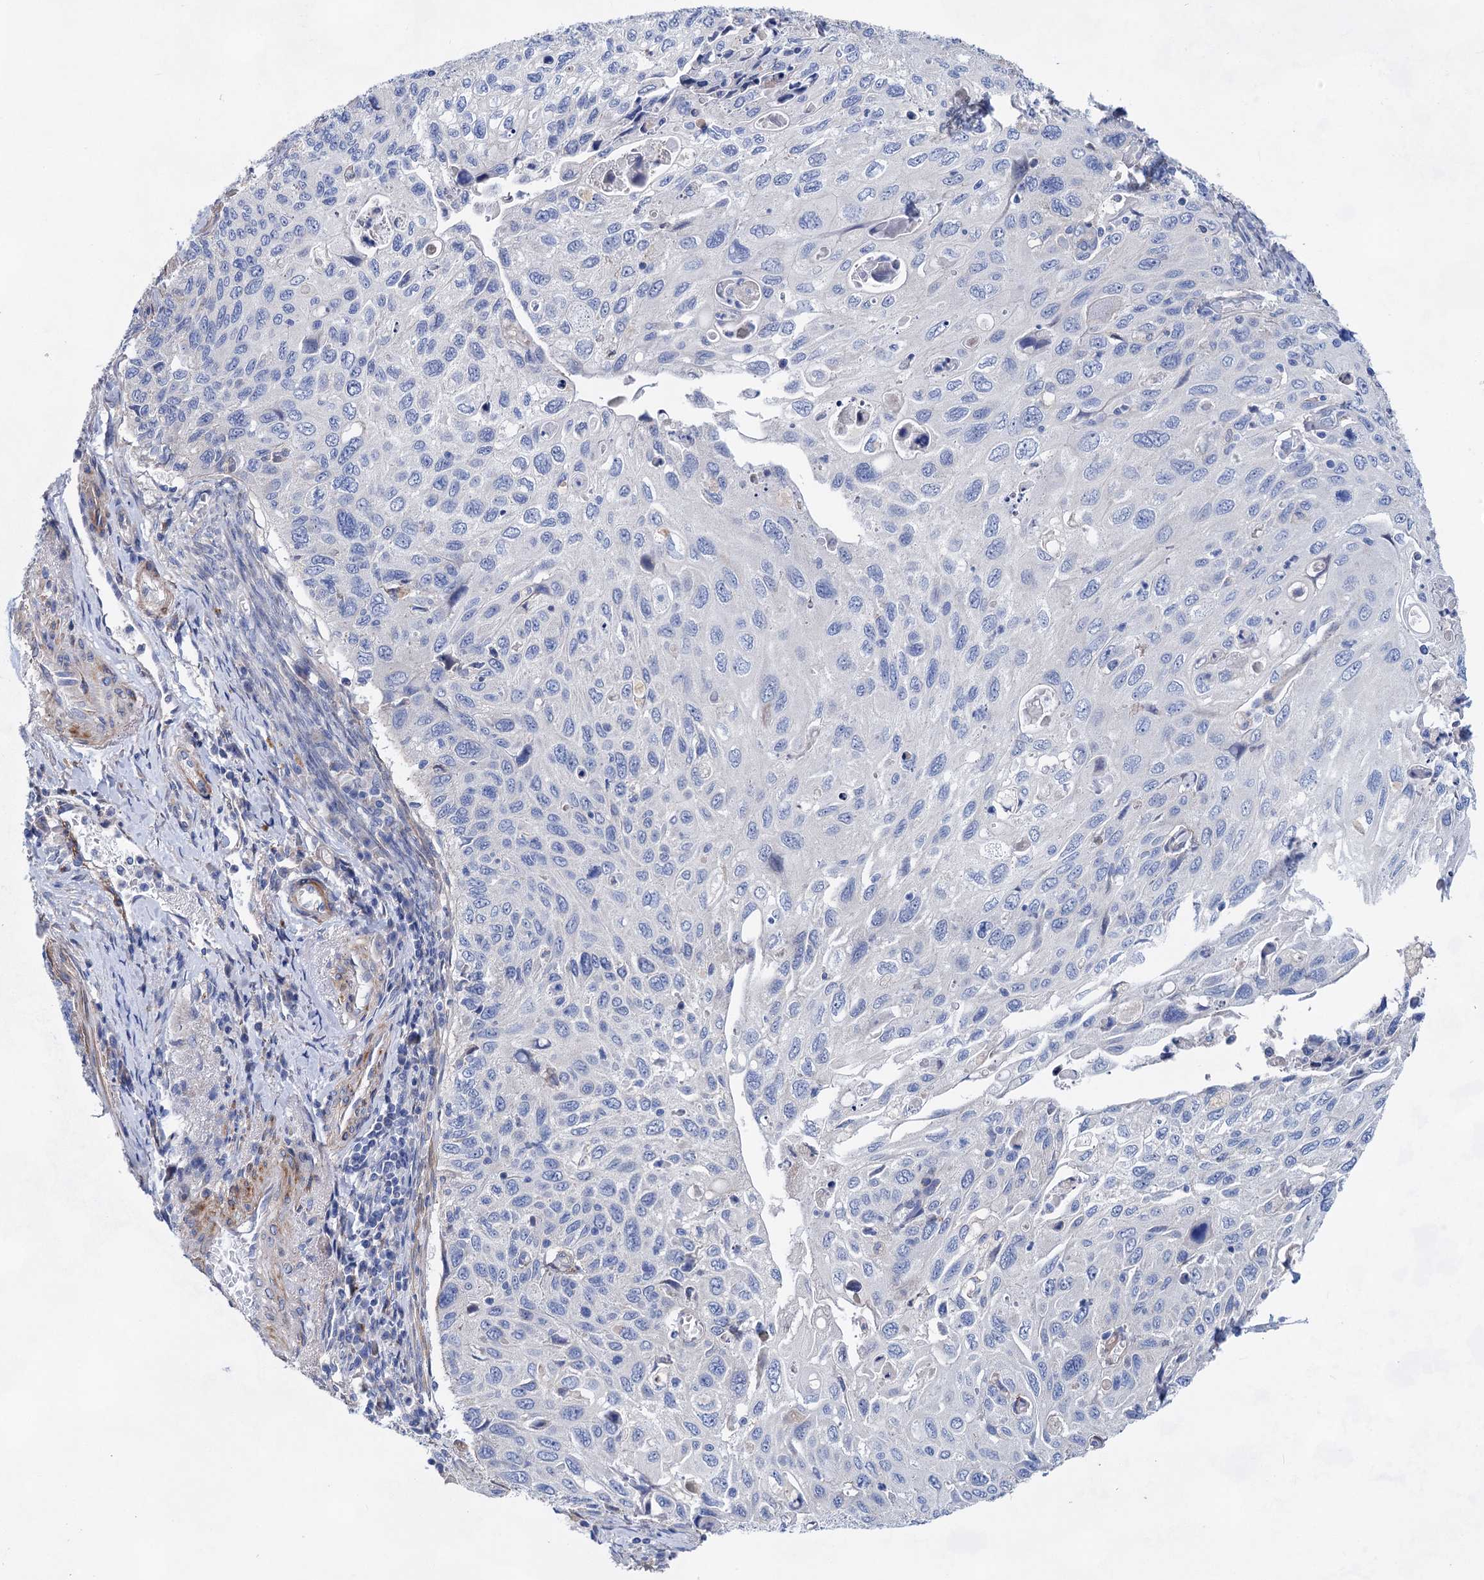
{"staining": {"intensity": "negative", "quantity": "none", "location": "none"}, "tissue": "cervical cancer", "cell_type": "Tumor cells", "image_type": "cancer", "snomed": [{"axis": "morphology", "description": "Squamous cell carcinoma, NOS"}, {"axis": "topography", "description": "Cervix"}], "caption": "There is no significant positivity in tumor cells of cervical cancer. (DAB immunohistochemistry with hematoxylin counter stain).", "gene": "GPR155", "patient": {"sex": "female", "age": 70}}